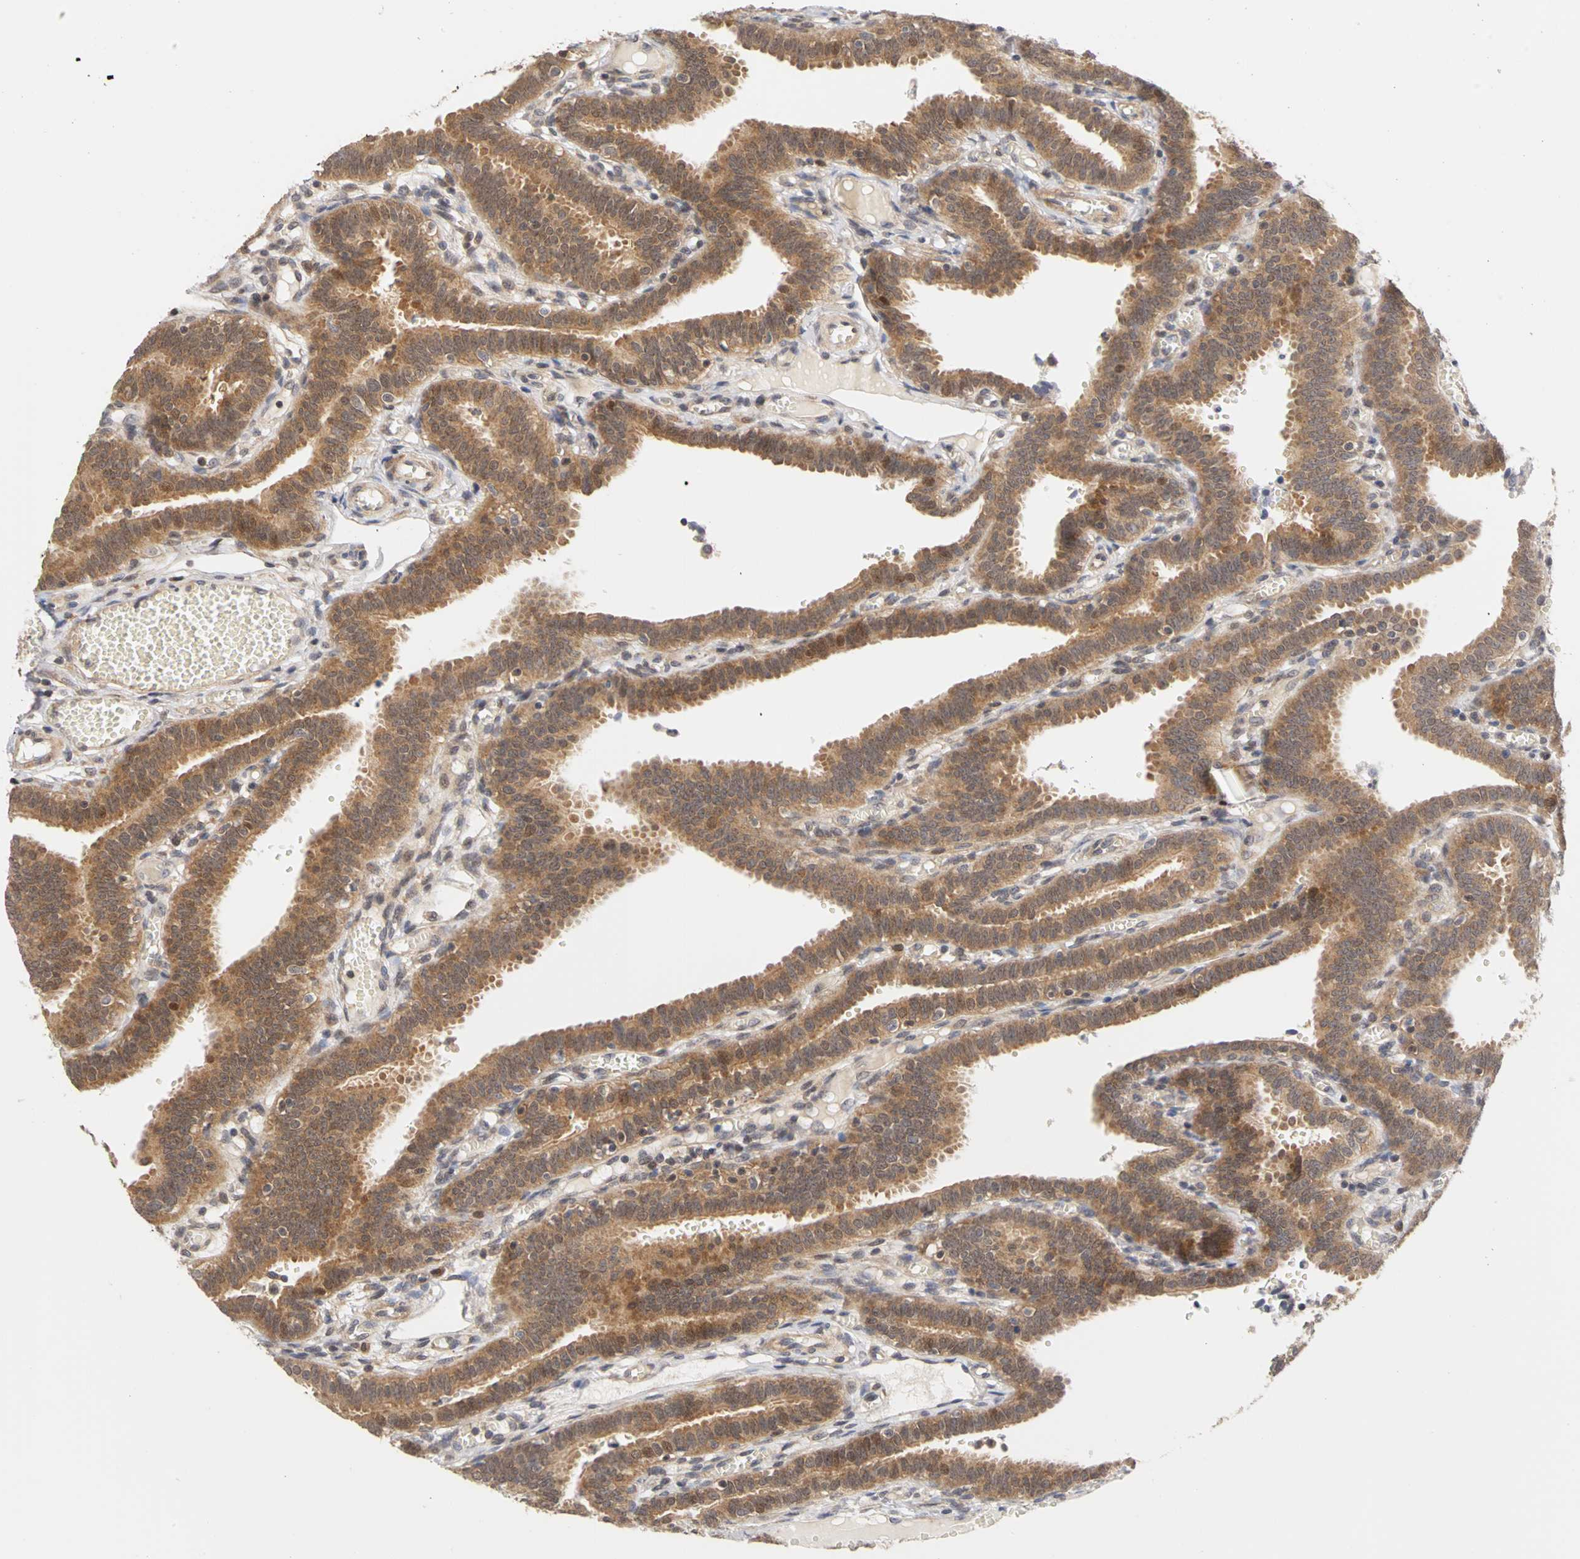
{"staining": {"intensity": "strong", "quantity": ">75%", "location": "cytoplasmic/membranous,nuclear"}, "tissue": "fallopian tube", "cell_type": "Glandular cells", "image_type": "normal", "snomed": [{"axis": "morphology", "description": "Normal tissue, NOS"}, {"axis": "topography", "description": "Fallopian tube"}], "caption": "Glandular cells exhibit high levels of strong cytoplasmic/membranous,nuclear staining in approximately >75% of cells in normal human fallopian tube.", "gene": "UBE2M", "patient": {"sex": "female", "age": 29}}